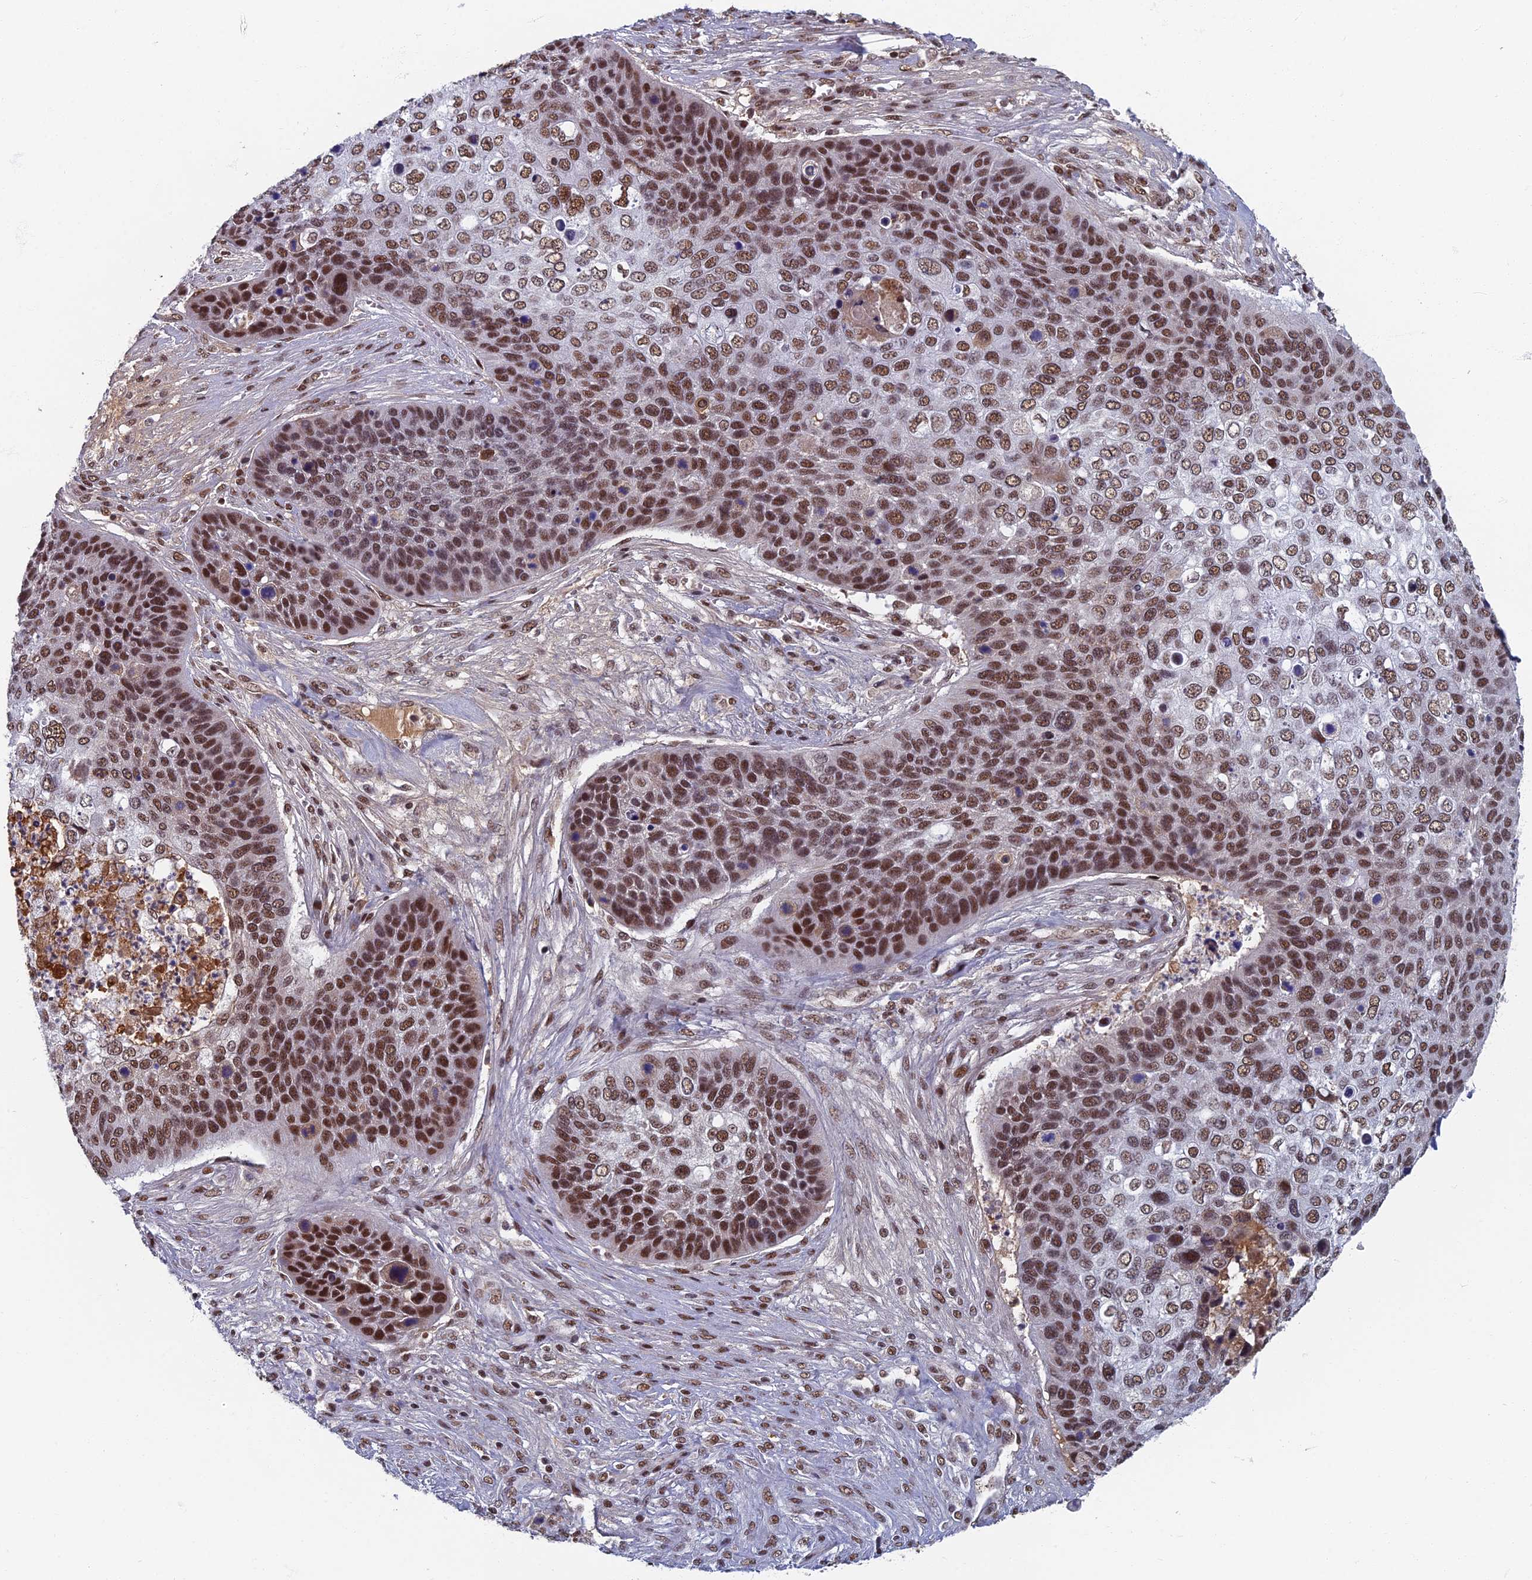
{"staining": {"intensity": "moderate", "quantity": ">75%", "location": "nuclear"}, "tissue": "skin cancer", "cell_type": "Tumor cells", "image_type": "cancer", "snomed": [{"axis": "morphology", "description": "Basal cell carcinoma"}, {"axis": "topography", "description": "Skin"}], "caption": "About >75% of tumor cells in skin basal cell carcinoma display moderate nuclear protein positivity as visualized by brown immunohistochemical staining.", "gene": "TAF13", "patient": {"sex": "female", "age": 74}}